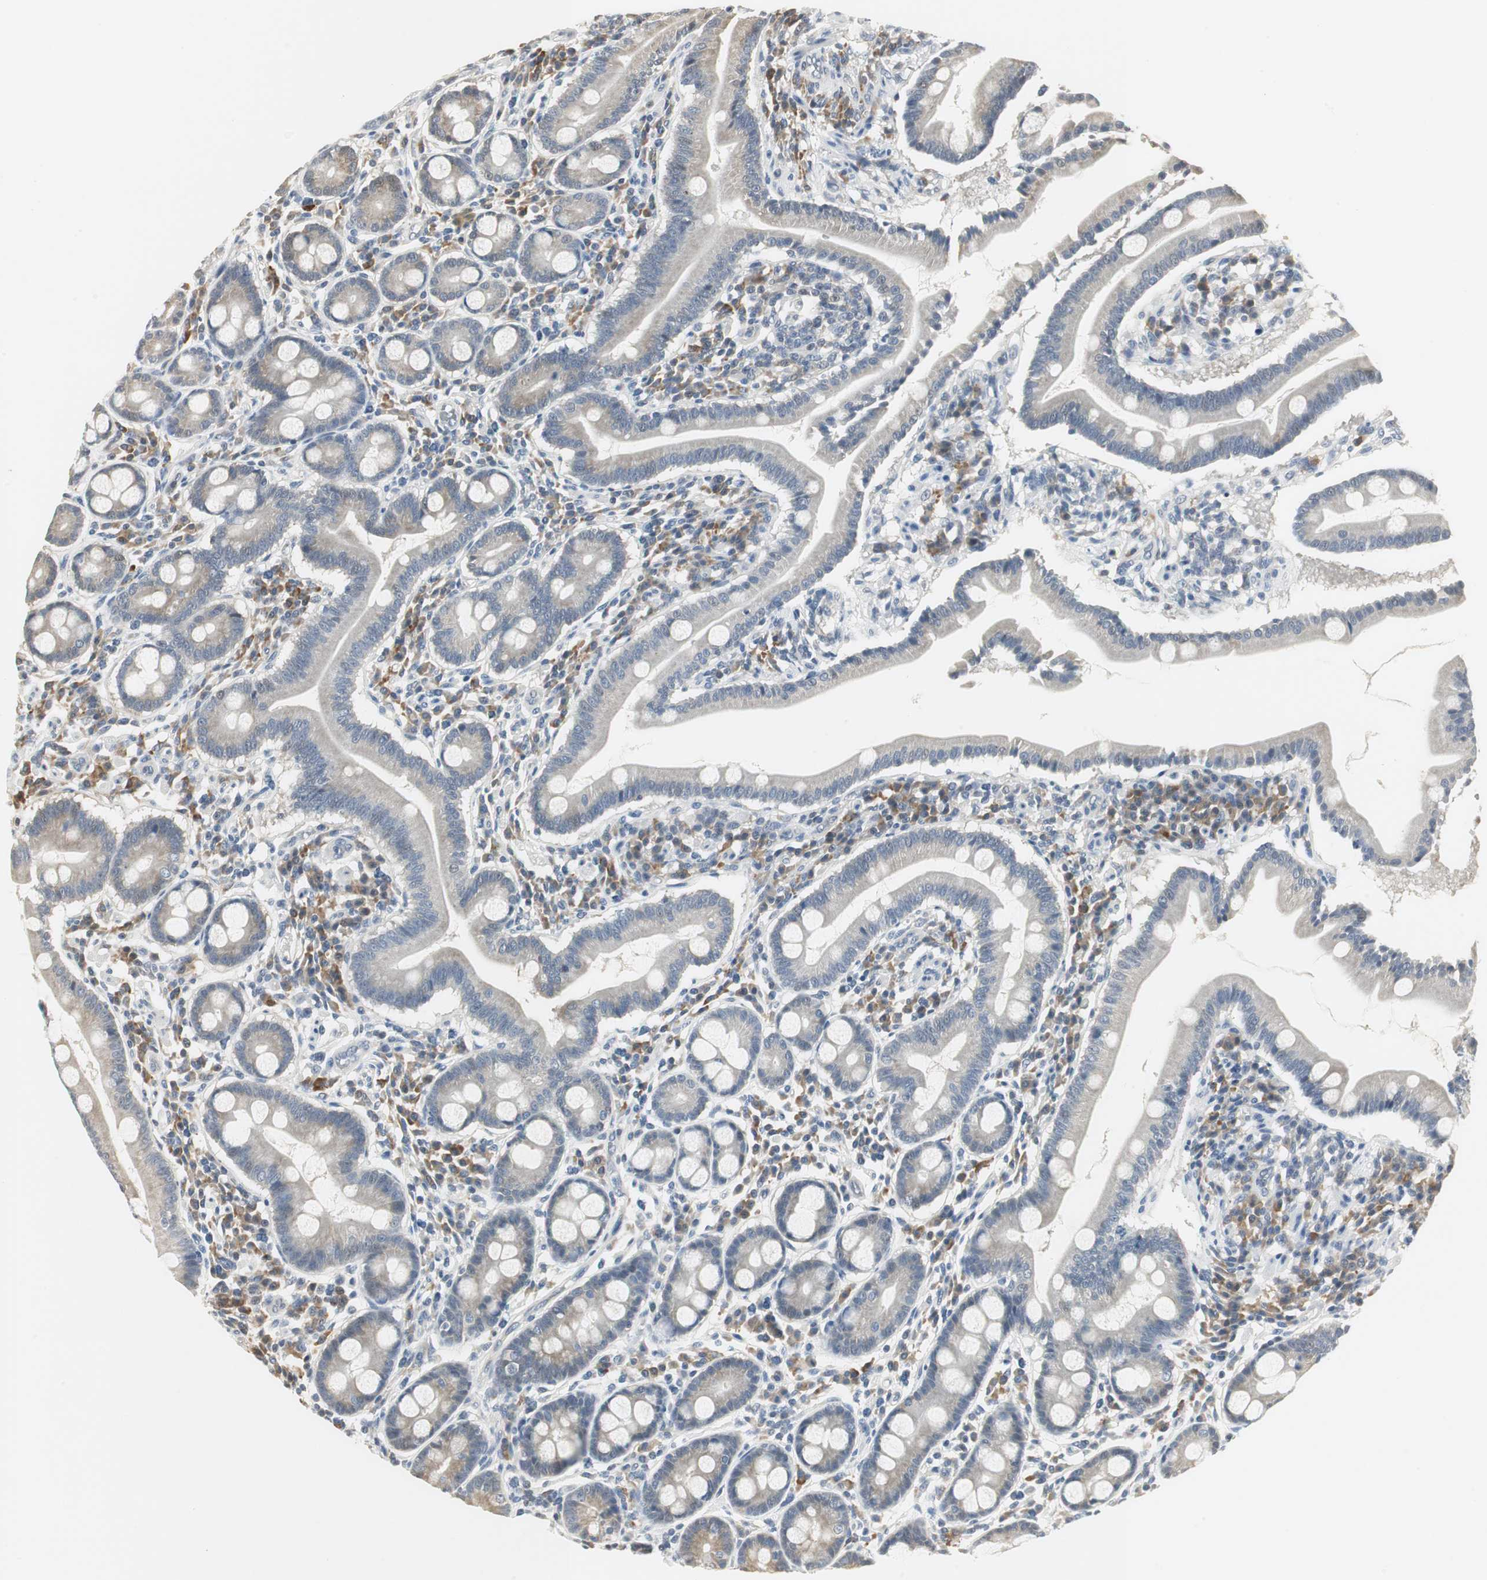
{"staining": {"intensity": "weak", "quantity": "25%-75%", "location": "cytoplasmic/membranous"}, "tissue": "duodenum", "cell_type": "Glandular cells", "image_type": "normal", "snomed": [{"axis": "morphology", "description": "Normal tissue, NOS"}, {"axis": "topography", "description": "Duodenum"}], "caption": "Immunohistochemical staining of benign duodenum shows weak cytoplasmic/membranous protein positivity in about 25%-75% of glandular cells.", "gene": "CCT5", "patient": {"sex": "male", "age": 50}}